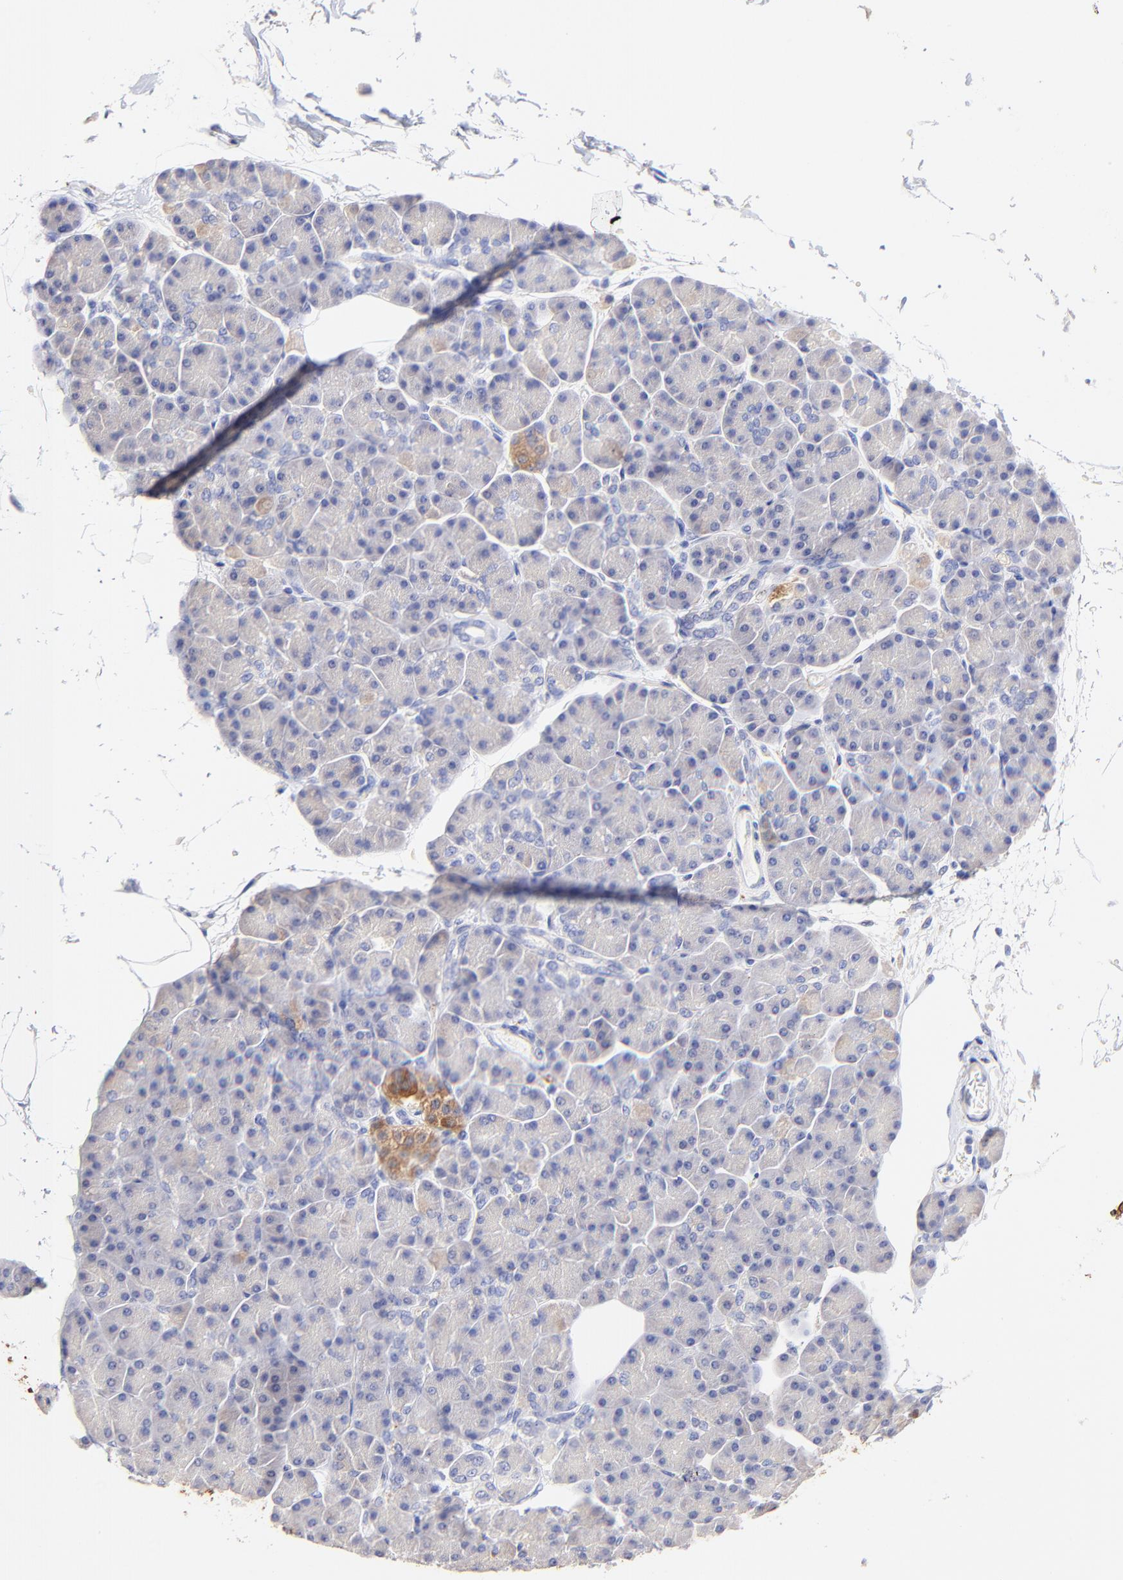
{"staining": {"intensity": "negative", "quantity": "none", "location": "none"}, "tissue": "pancreas", "cell_type": "Exocrine glandular cells", "image_type": "normal", "snomed": [{"axis": "morphology", "description": "Normal tissue, NOS"}, {"axis": "topography", "description": "Pancreas"}], "caption": "The image reveals no staining of exocrine glandular cells in unremarkable pancreas.", "gene": "RAB3A", "patient": {"sex": "female", "age": 43}}